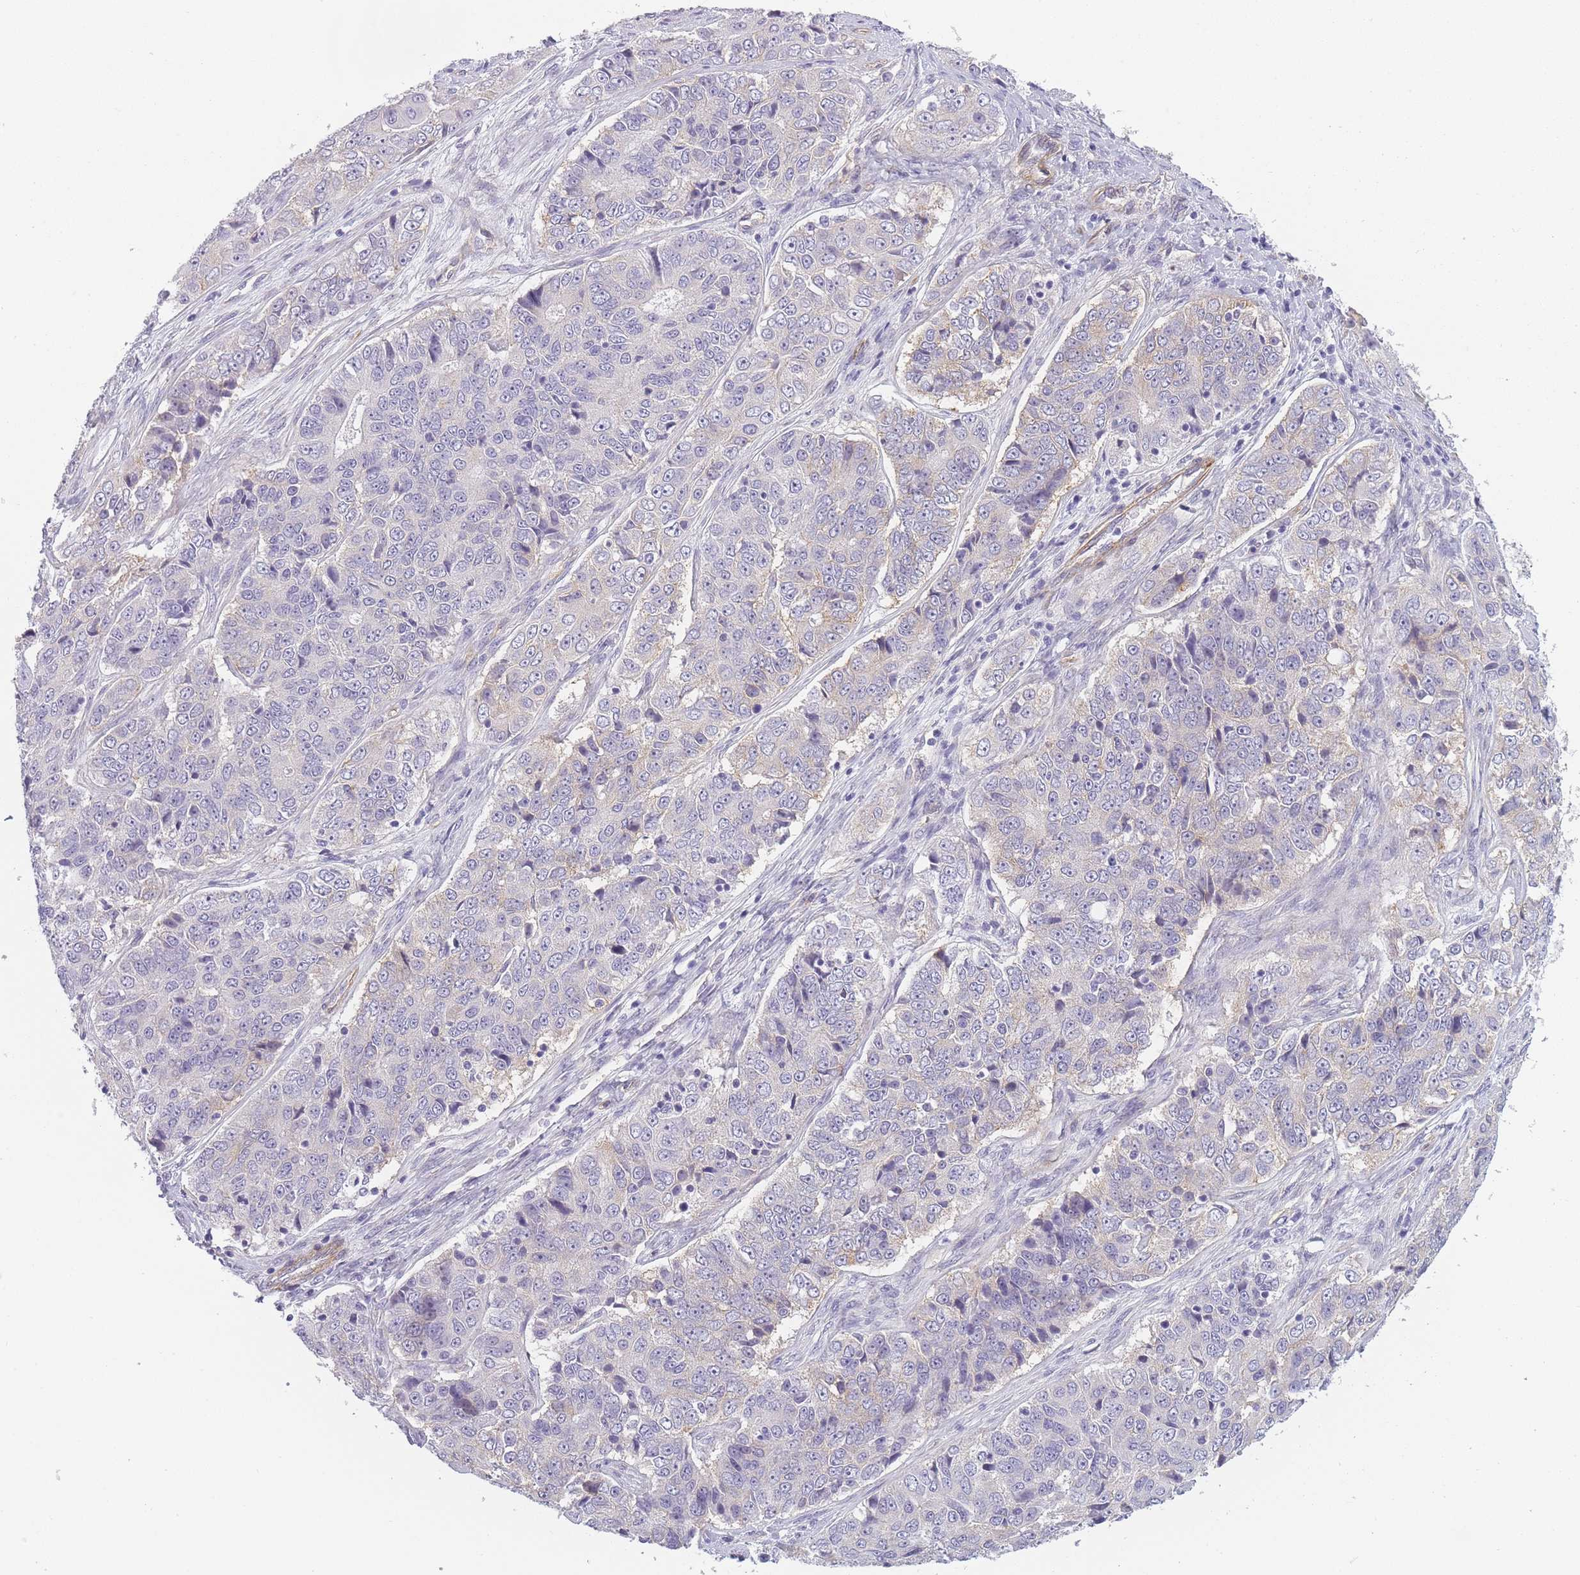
{"staining": {"intensity": "negative", "quantity": "none", "location": "none"}, "tissue": "ovarian cancer", "cell_type": "Tumor cells", "image_type": "cancer", "snomed": [{"axis": "morphology", "description": "Carcinoma, endometroid"}, {"axis": "topography", "description": "Ovary"}], "caption": "A histopathology image of human ovarian cancer is negative for staining in tumor cells. (DAB (3,3'-diaminobenzidine) immunohistochemistry with hematoxylin counter stain).", "gene": "OR6B3", "patient": {"sex": "female", "age": 51}}